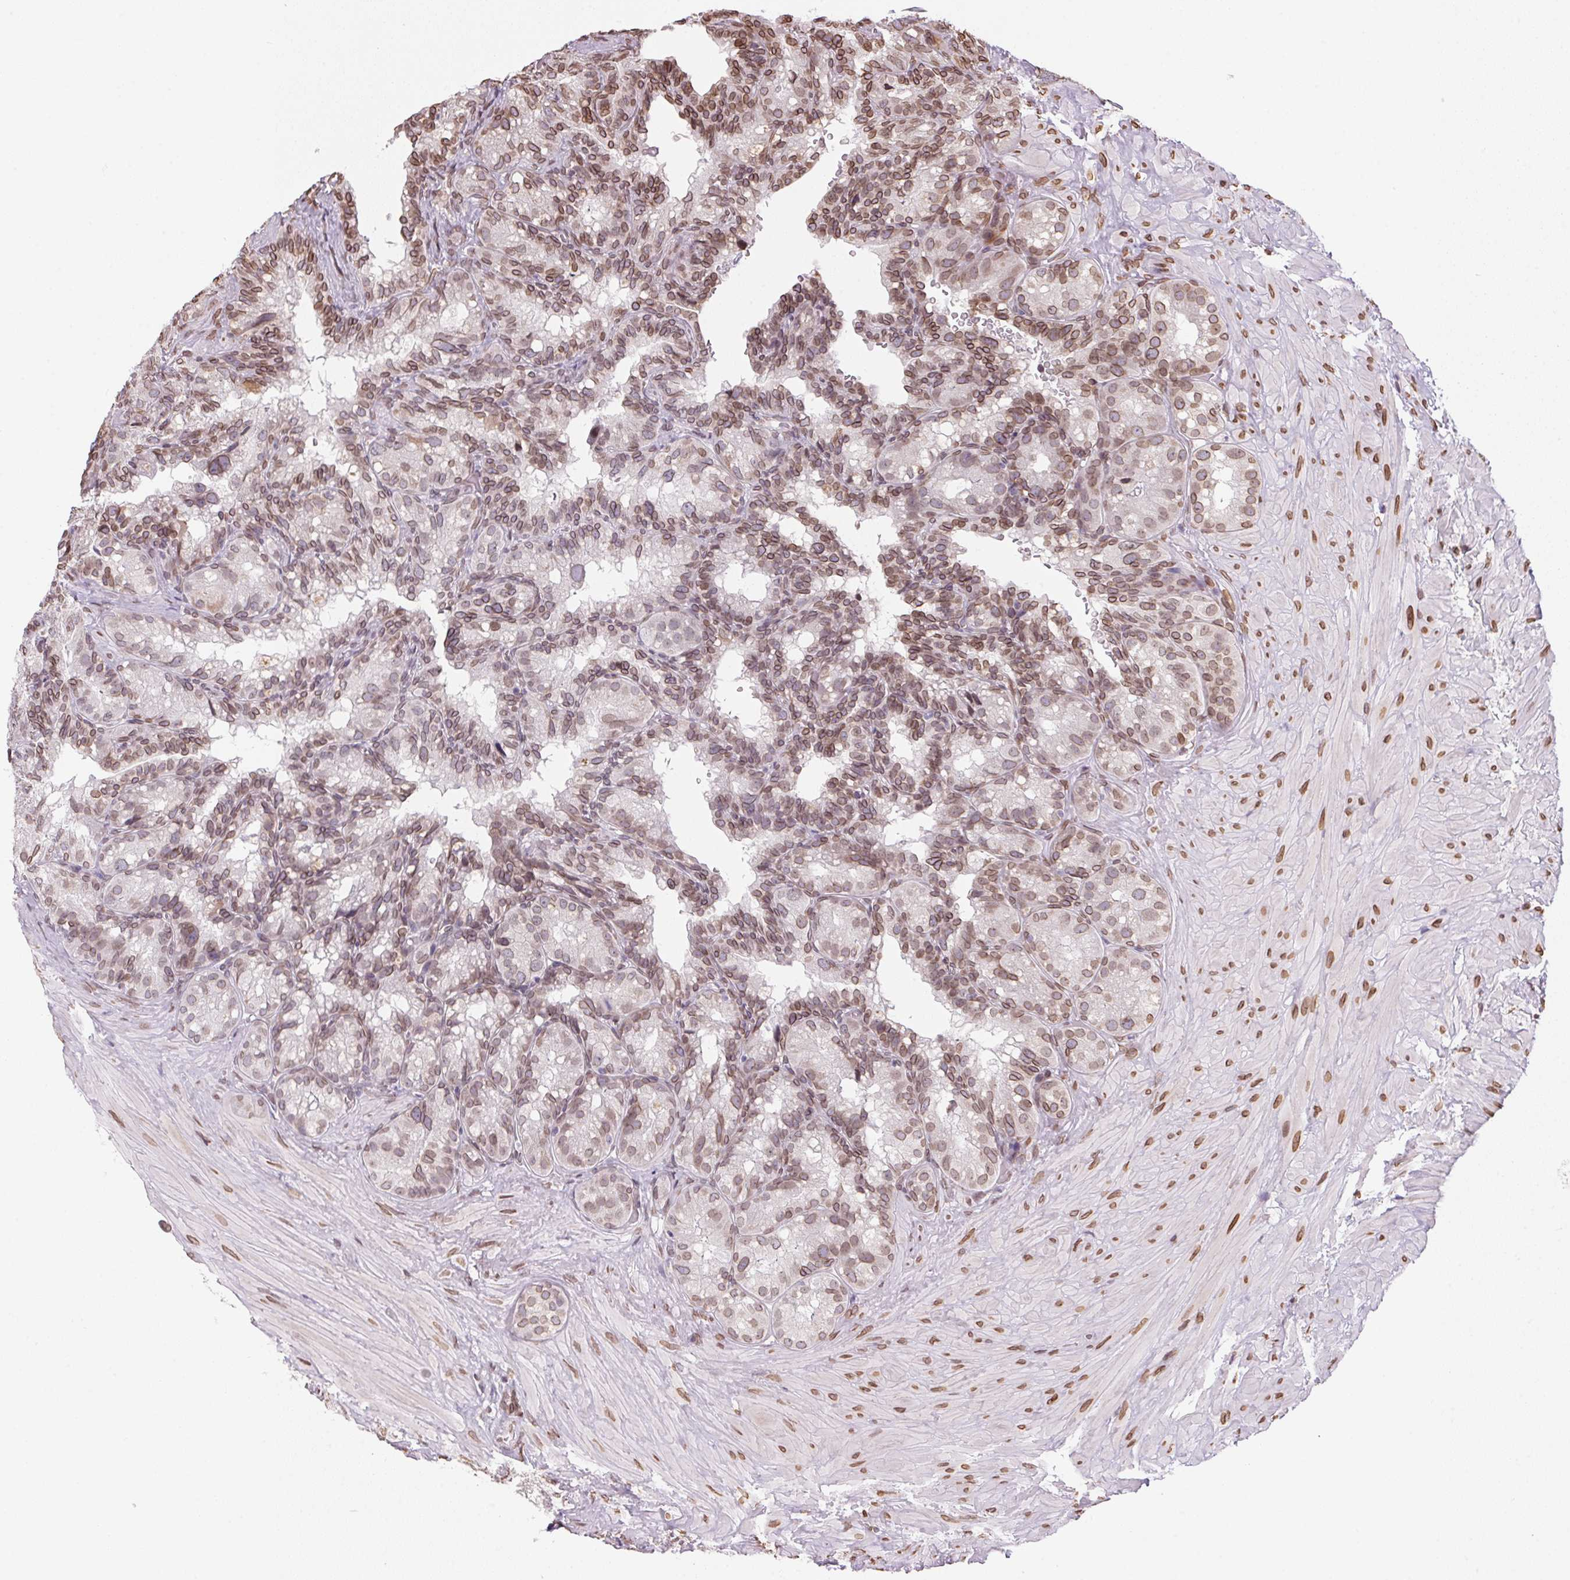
{"staining": {"intensity": "moderate", "quantity": ">75%", "location": "cytoplasmic/membranous,nuclear"}, "tissue": "seminal vesicle", "cell_type": "Glandular cells", "image_type": "normal", "snomed": [{"axis": "morphology", "description": "Normal tissue, NOS"}, {"axis": "topography", "description": "Seminal veicle"}], "caption": "Protein staining of benign seminal vesicle shows moderate cytoplasmic/membranous,nuclear positivity in about >75% of glandular cells. The staining was performed using DAB (3,3'-diaminobenzidine), with brown indicating positive protein expression. Nuclei are stained blue with hematoxylin.", "gene": "TMEM175", "patient": {"sex": "male", "age": 60}}